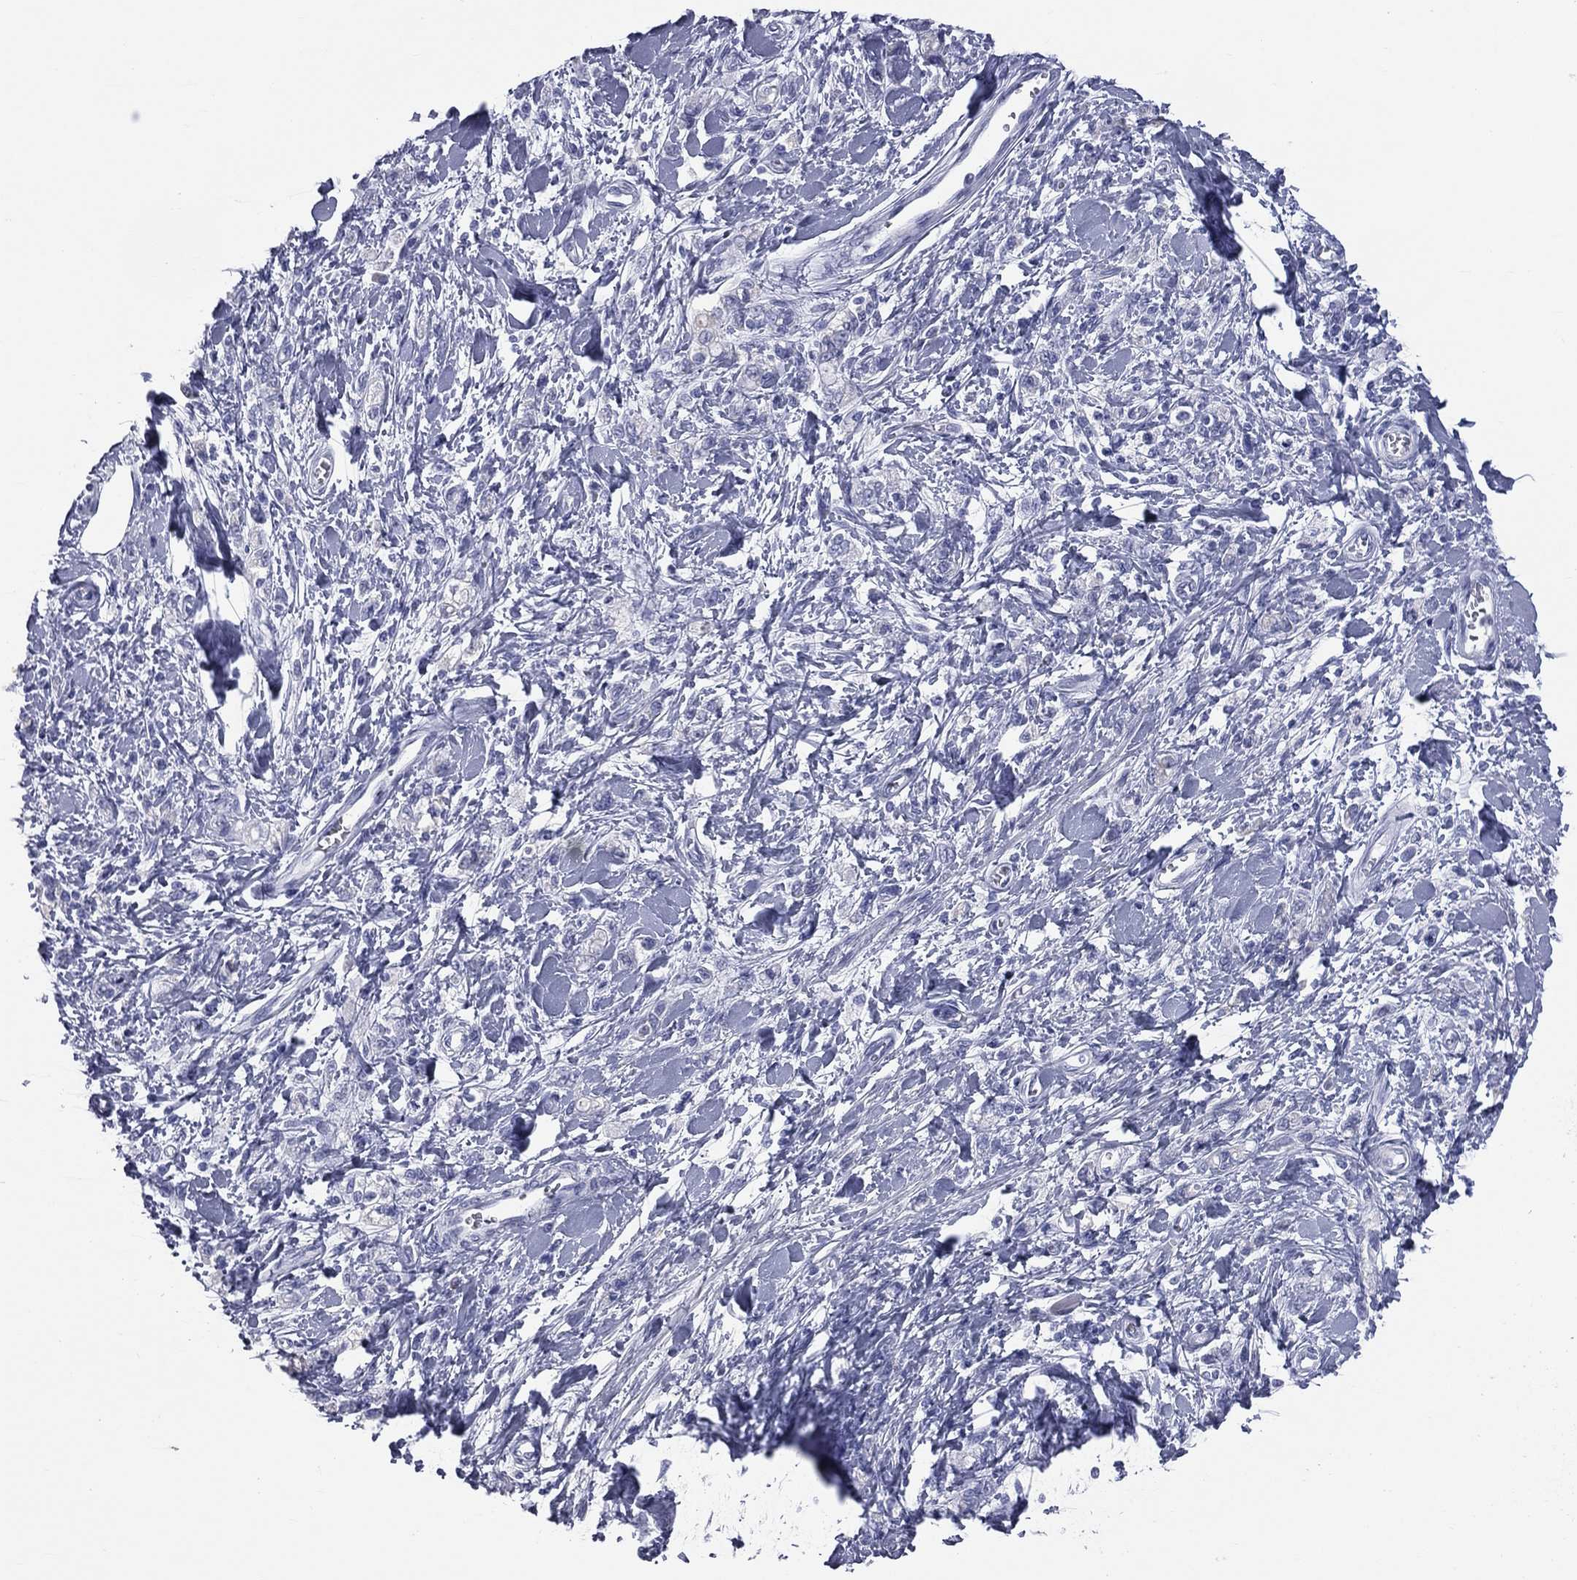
{"staining": {"intensity": "negative", "quantity": "none", "location": "none"}, "tissue": "stomach cancer", "cell_type": "Tumor cells", "image_type": "cancer", "snomed": [{"axis": "morphology", "description": "Adenocarcinoma, NOS"}, {"axis": "topography", "description": "Stomach"}], "caption": "The immunohistochemistry (IHC) photomicrograph has no significant expression in tumor cells of adenocarcinoma (stomach) tissue.", "gene": "MLN", "patient": {"sex": "male", "age": 77}}